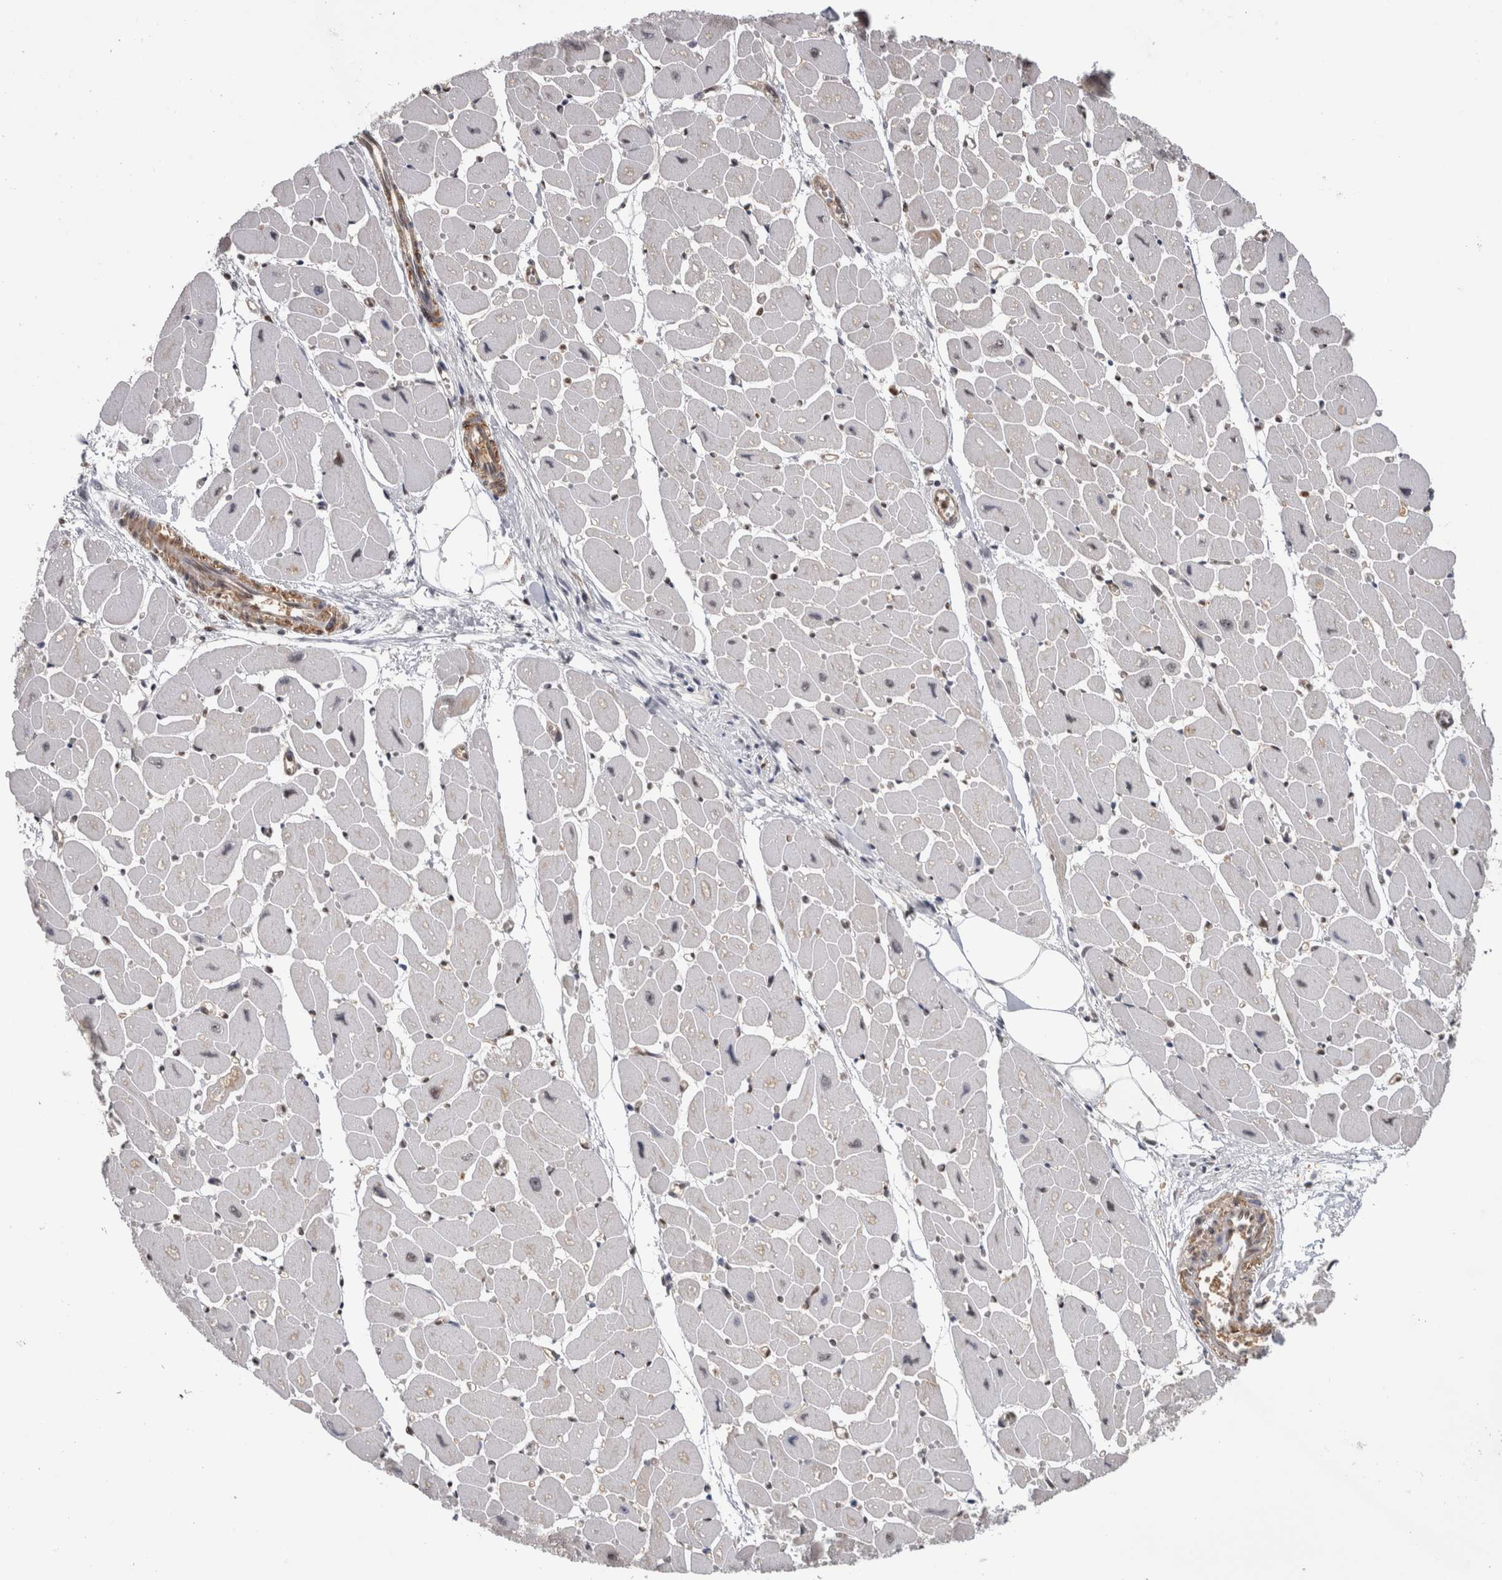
{"staining": {"intensity": "weak", "quantity": "<25%", "location": "cytoplasmic/membranous"}, "tissue": "heart muscle", "cell_type": "Cardiomyocytes", "image_type": "normal", "snomed": [{"axis": "morphology", "description": "Normal tissue, NOS"}, {"axis": "topography", "description": "Heart"}], "caption": "The histopathology image demonstrates no staining of cardiomyocytes in benign heart muscle. The staining was performed using DAB to visualize the protein expression in brown, while the nuclei were stained in blue with hematoxylin (Magnification: 20x).", "gene": "TDRD7", "patient": {"sex": "female", "age": 54}}